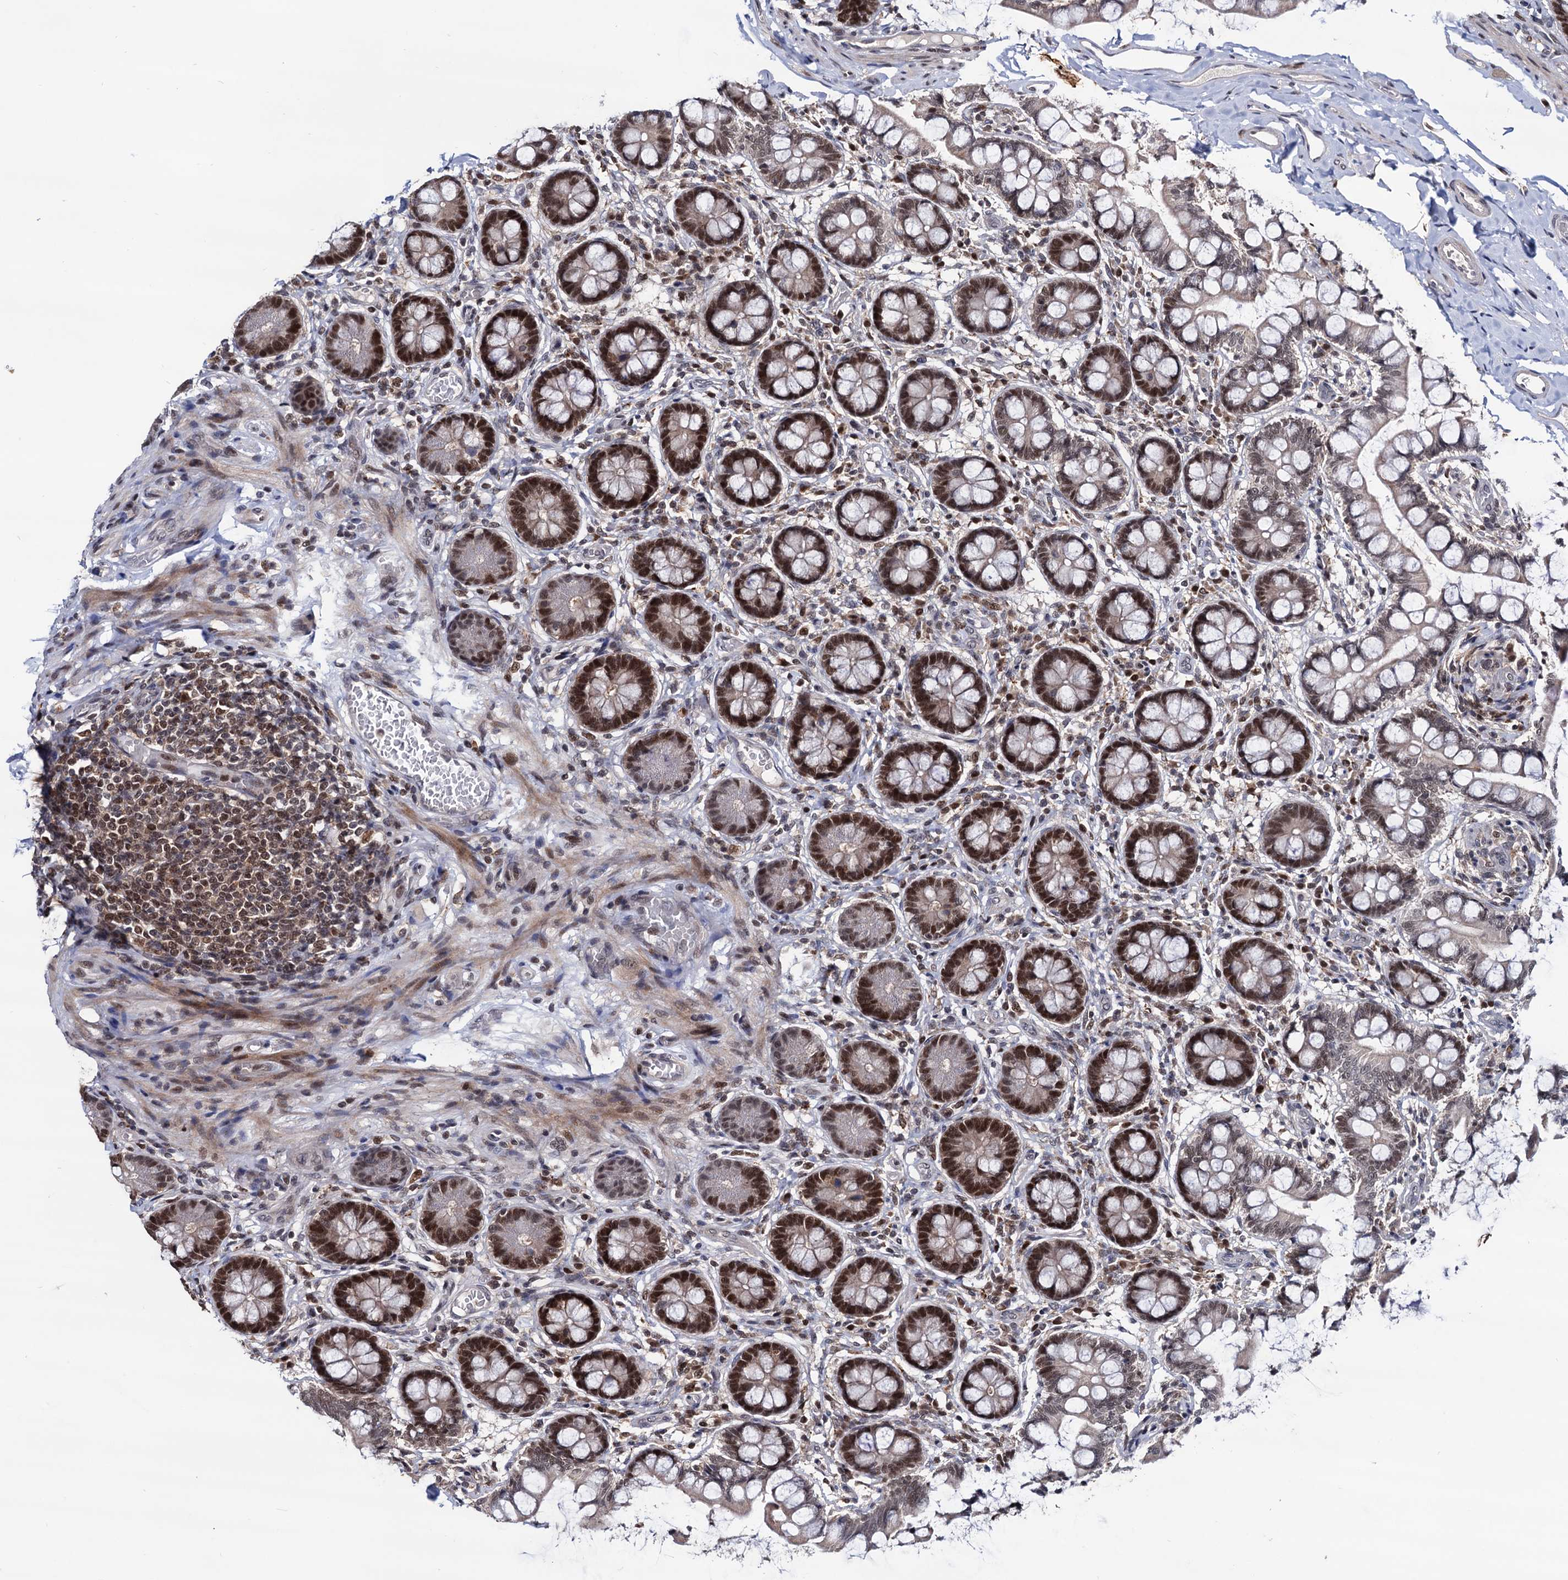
{"staining": {"intensity": "moderate", "quantity": ">75%", "location": "cytoplasmic/membranous,nuclear"}, "tissue": "small intestine", "cell_type": "Glandular cells", "image_type": "normal", "snomed": [{"axis": "morphology", "description": "Normal tissue, NOS"}, {"axis": "topography", "description": "Small intestine"}], "caption": "This photomicrograph demonstrates normal small intestine stained with immunohistochemistry to label a protein in brown. The cytoplasmic/membranous,nuclear of glandular cells show moderate positivity for the protein. Nuclei are counter-stained blue.", "gene": "RNASEH2B", "patient": {"sex": "male", "age": 52}}